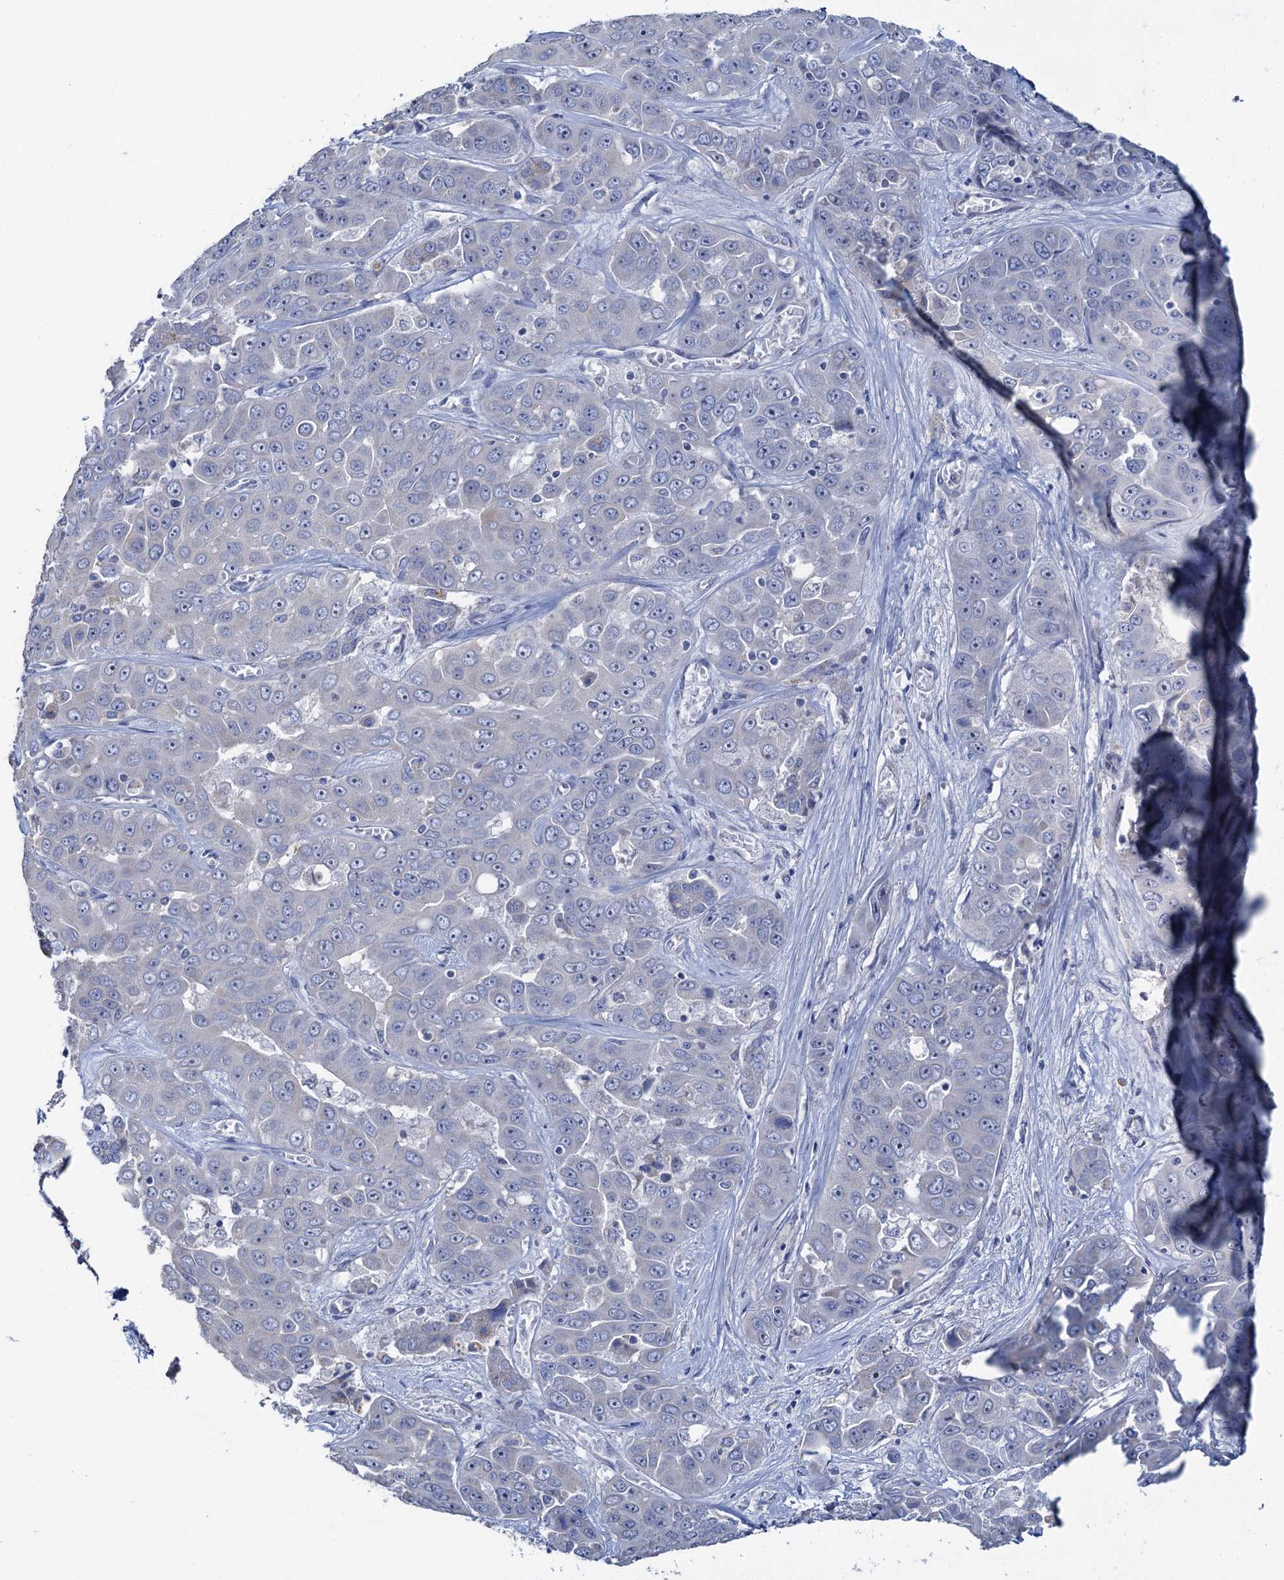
{"staining": {"intensity": "negative", "quantity": "none", "location": "none"}, "tissue": "liver cancer", "cell_type": "Tumor cells", "image_type": "cancer", "snomed": [{"axis": "morphology", "description": "Cholangiocarcinoma"}, {"axis": "topography", "description": "Liver"}], "caption": "The IHC micrograph has no significant positivity in tumor cells of liver cholangiocarcinoma tissue.", "gene": "PLLP", "patient": {"sex": "female", "age": 52}}